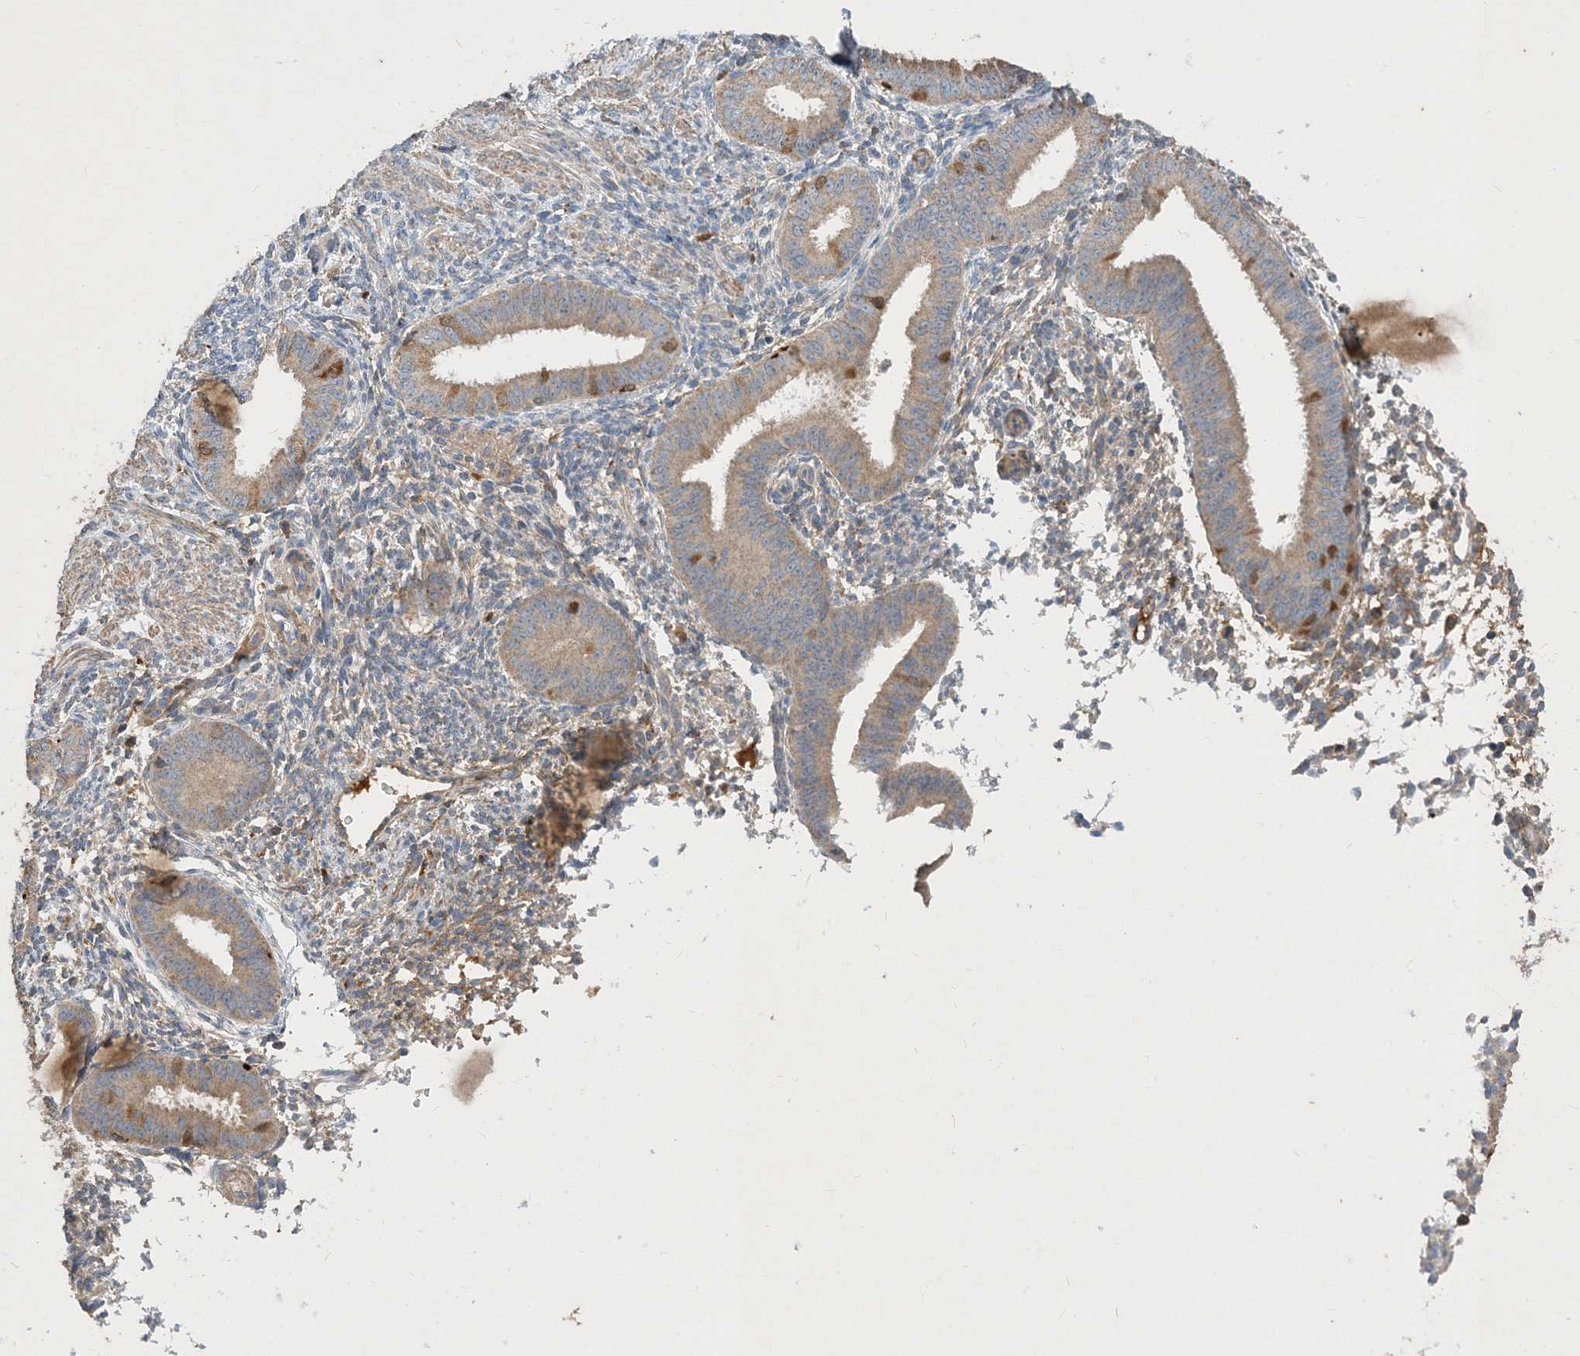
{"staining": {"intensity": "moderate", "quantity": "<25%", "location": "cytoplasmic/membranous"}, "tissue": "endometrium", "cell_type": "Cells in endometrial stroma", "image_type": "normal", "snomed": [{"axis": "morphology", "description": "Normal tissue, NOS"}, {"axis": "topography", "description": "Uterus"}, {"axis": "topography", "description": "Endometrium"}], "caption": "This photomicrograph exhibits IHC staining of normal human endometrium, with low moderate cytoplasmic/membranous positivity in approximately <25% of cells in endometrial stroma.", "gene": "STK19", "patient": {"sex": "female", "age": 48}}